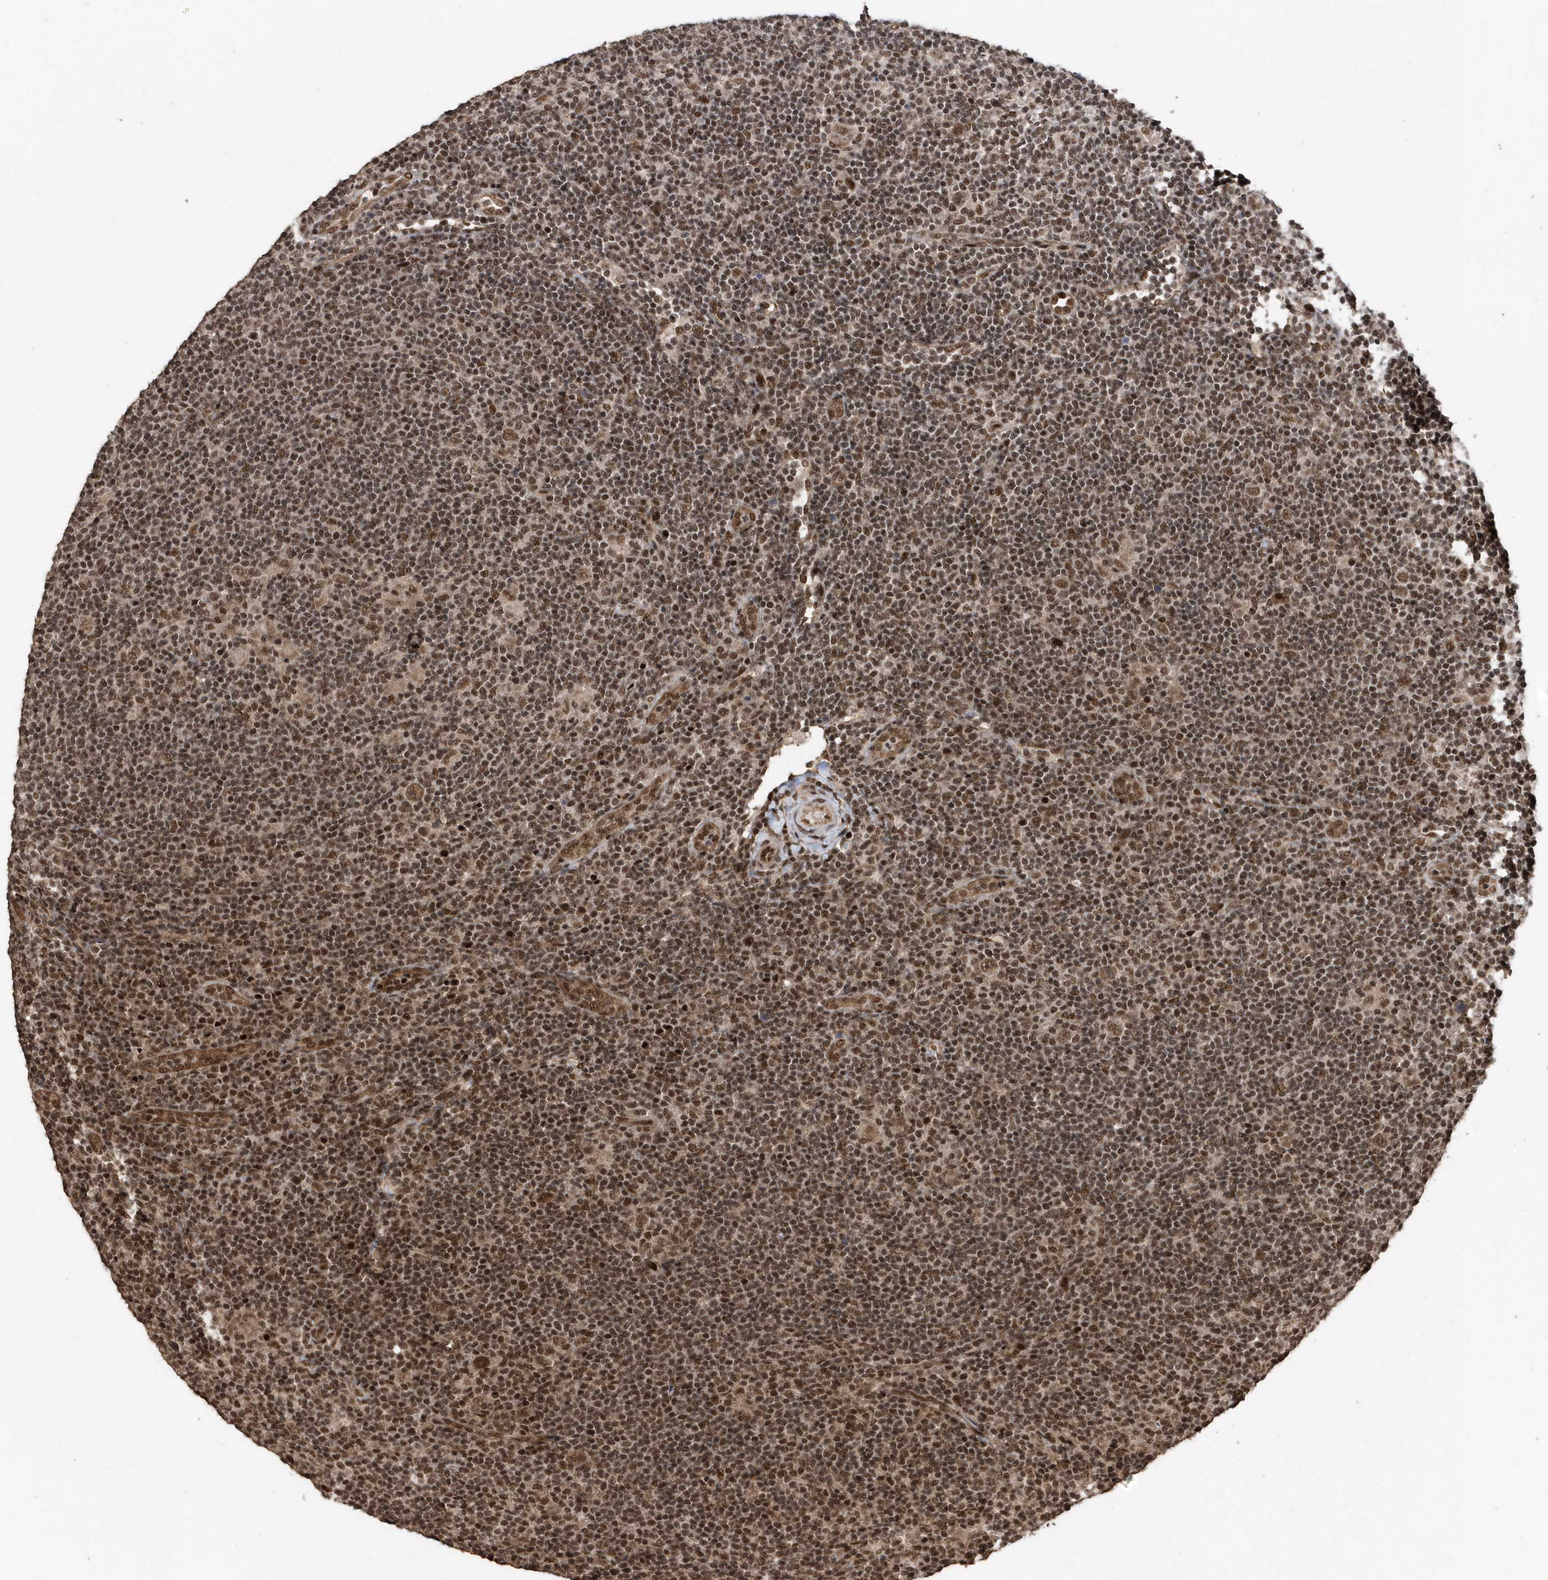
{"staining": {"intensity": "moderate", "quantity": ">75%", "location": "nuclear"}, "tissue": "lymphoma", "cell_type": "Tumor cells", "image_type": "cancer", "snomed": [{"axis": "morphology", "description": "Hodgkin's disease, NOS"}, {"axis": "topography", "description": "Lymph node"}], "caption": "This is an image of immunohistochemistry (IHC) staining of Hodgkin's disease, which shows moderate staining in the nuclear of tumor cells.", "gene": "INTS12", "patient": {"sex": "female", "age": 57}}